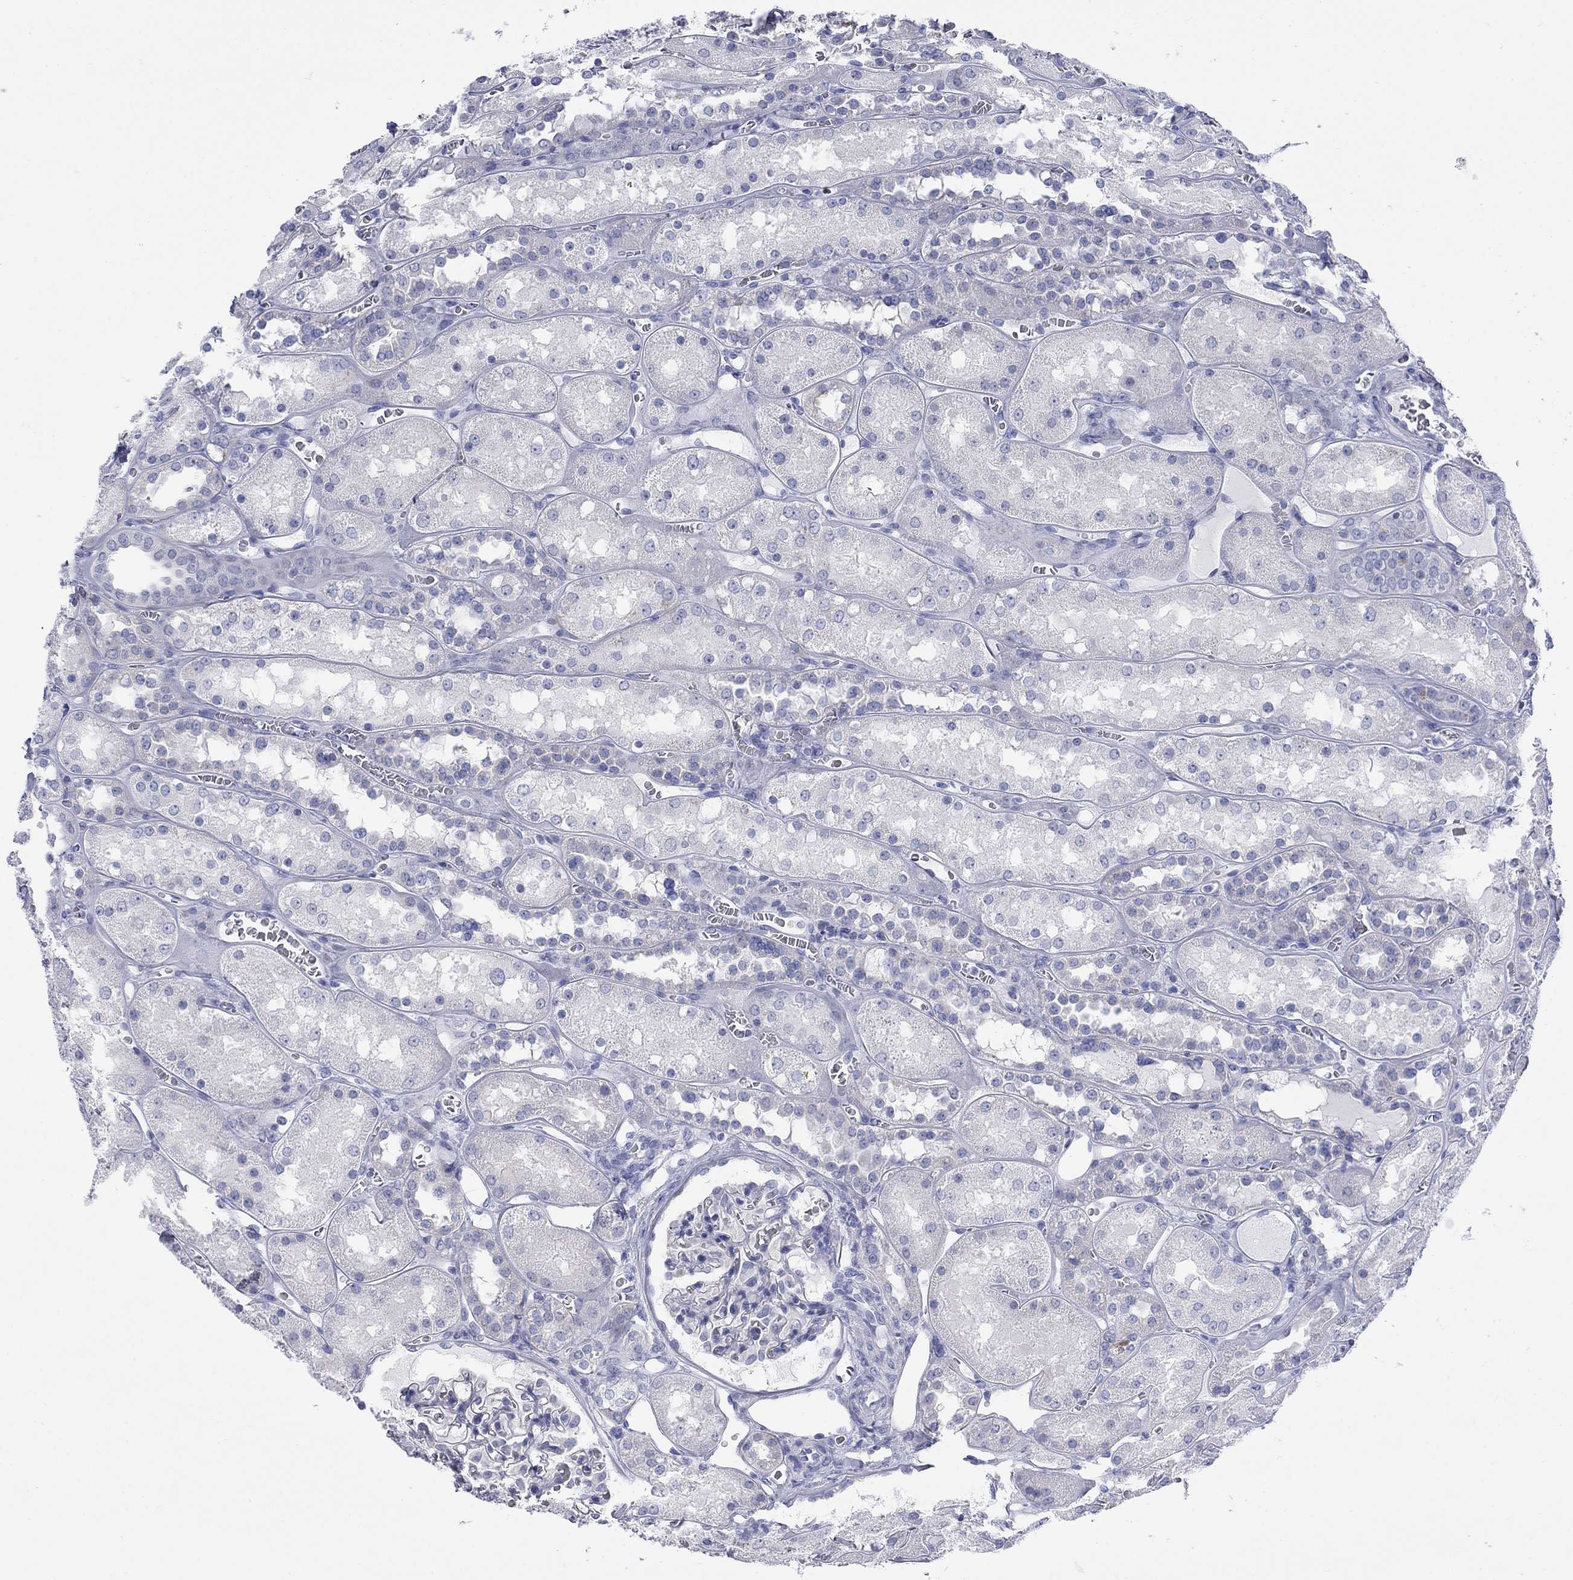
{"staining": {"intensity": "negative", "quantity": "none", "location": "none"}, "tissue": "kidney", "cell_type": "Cells in glomeruli", "image_type": "normal", "snomed": [{"axis": "morphology", "description": "Normal tissue, NOS"}, {"axis": "topography", "description": "Kidney"}], "caption": "This is an IHC image of normal kidney. There is no staining in cells in glomeruli.", "gene": "IGF2BP3", "patient": {"sex": "male", "age": 73}}